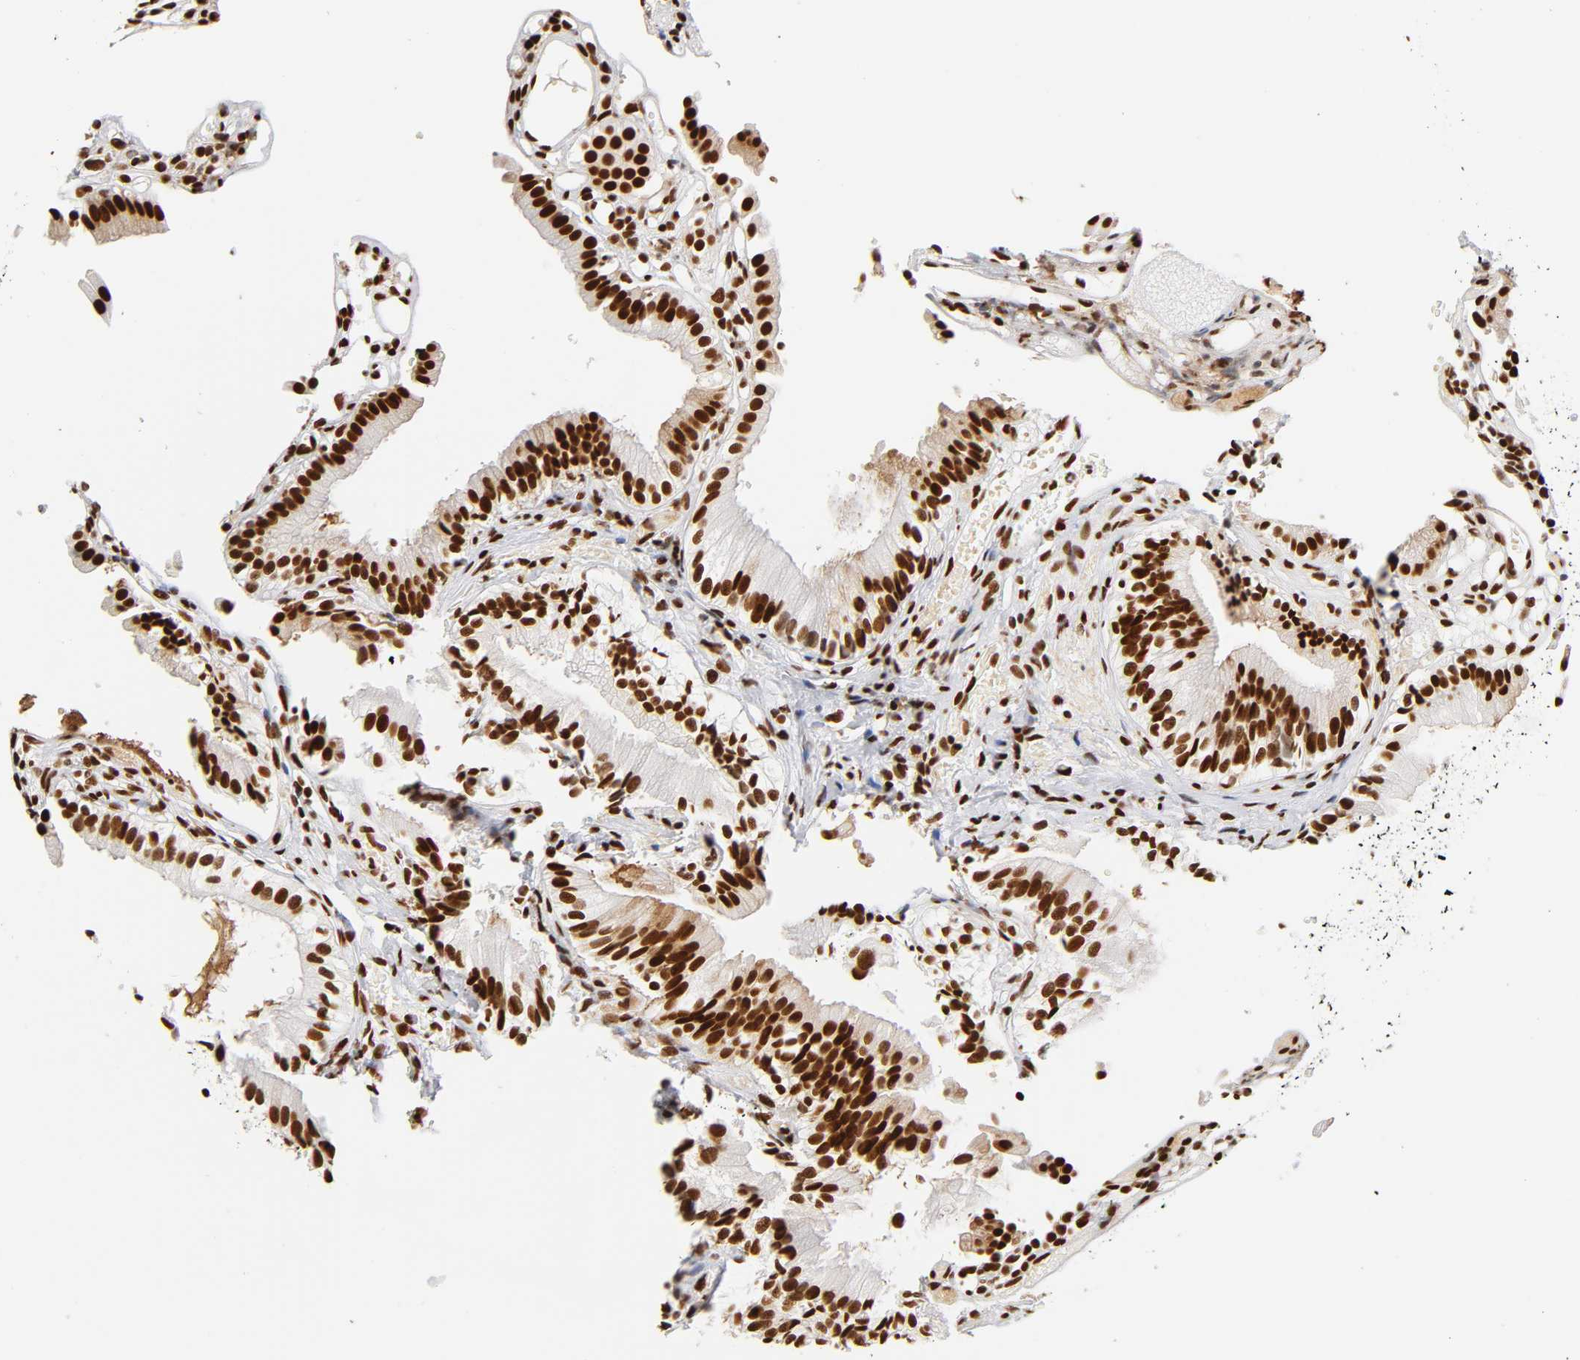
{"staining": {"intensity": "strong", "quantity": ">75%", "location": "nuclear"}, "tissue": "gallbladder", "cell_type": "Glandular cells", "image_type": "normal", "snomed": [{"axis": "morphology", "description": "Normal tissue, NOS"}, {"axis": "topography", "description": "Gallbladder"}], "caption": "Unremarkable gallbladder was stained to show a protein in brown. There is high levels of strong nuclear staining in about >75% of glandular cells. (IHC, brightfield microscopy, high magnification).", "gene": "XRCC6", "patient": {"sex": "male", "age": 65}}